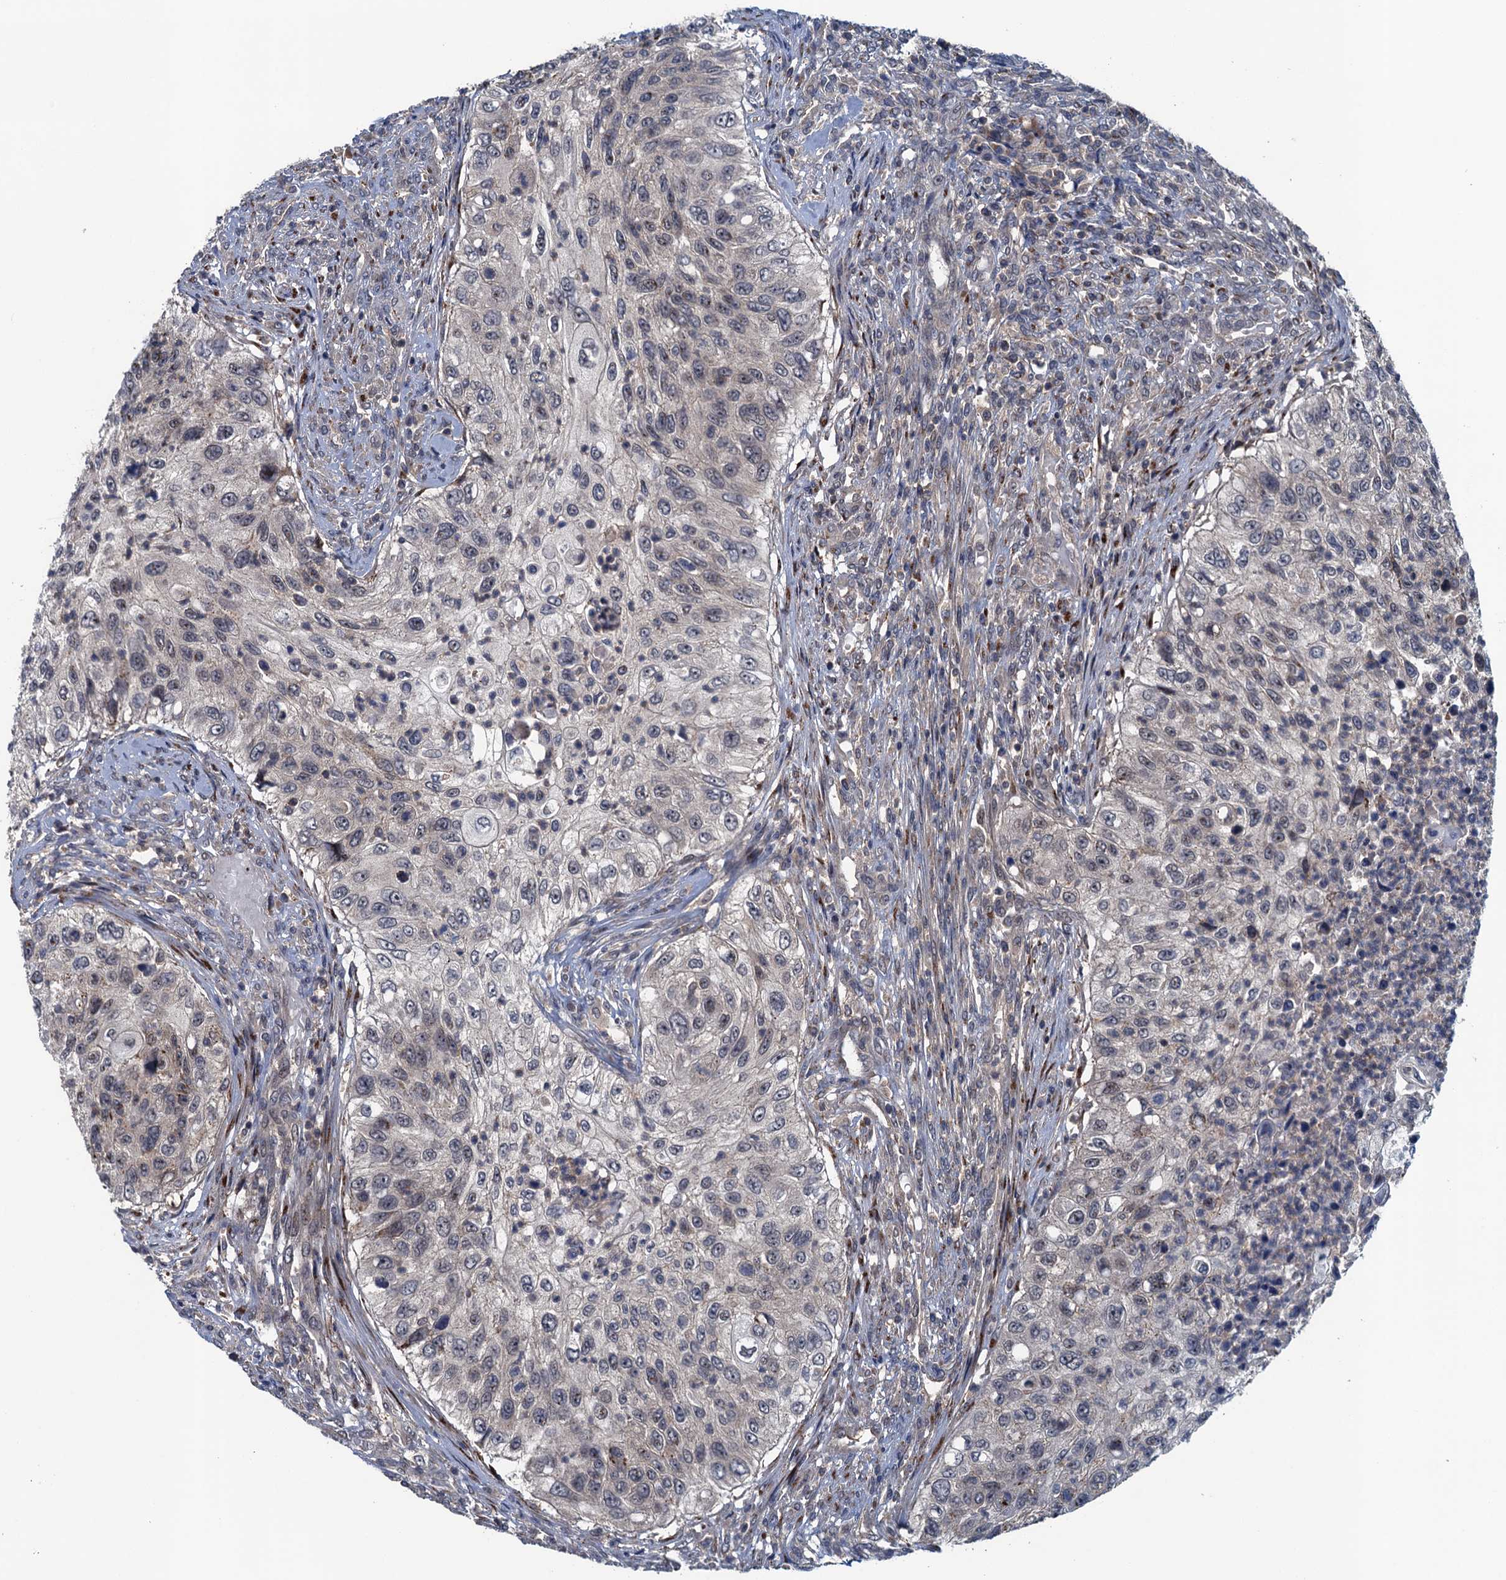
{"staining": {"intensity": "moderate", "quantity": "<25%", "location": "cytoplasmic/membranous"}, "tissue": "urothelial cancer", "cell_type": "Tumor cells", "image_type": "cancer", "snomed": [{"axis": "morphology", "description": "Urothelial carcinoma, High grade"}, {"axis": "topography", "description": "Urinary bladder"}], "caption": "Tumor cells show low levels of moderate cytoplasmic/membranous staining in approximately <25% of cells in urothelial cancer. (DAB (3,3'-diaminobenzidine) IHC, brown staining for protein, blue staining for nuclei).", "gene": "RNF165", "patient": {"sex": "female", "age": 60}}